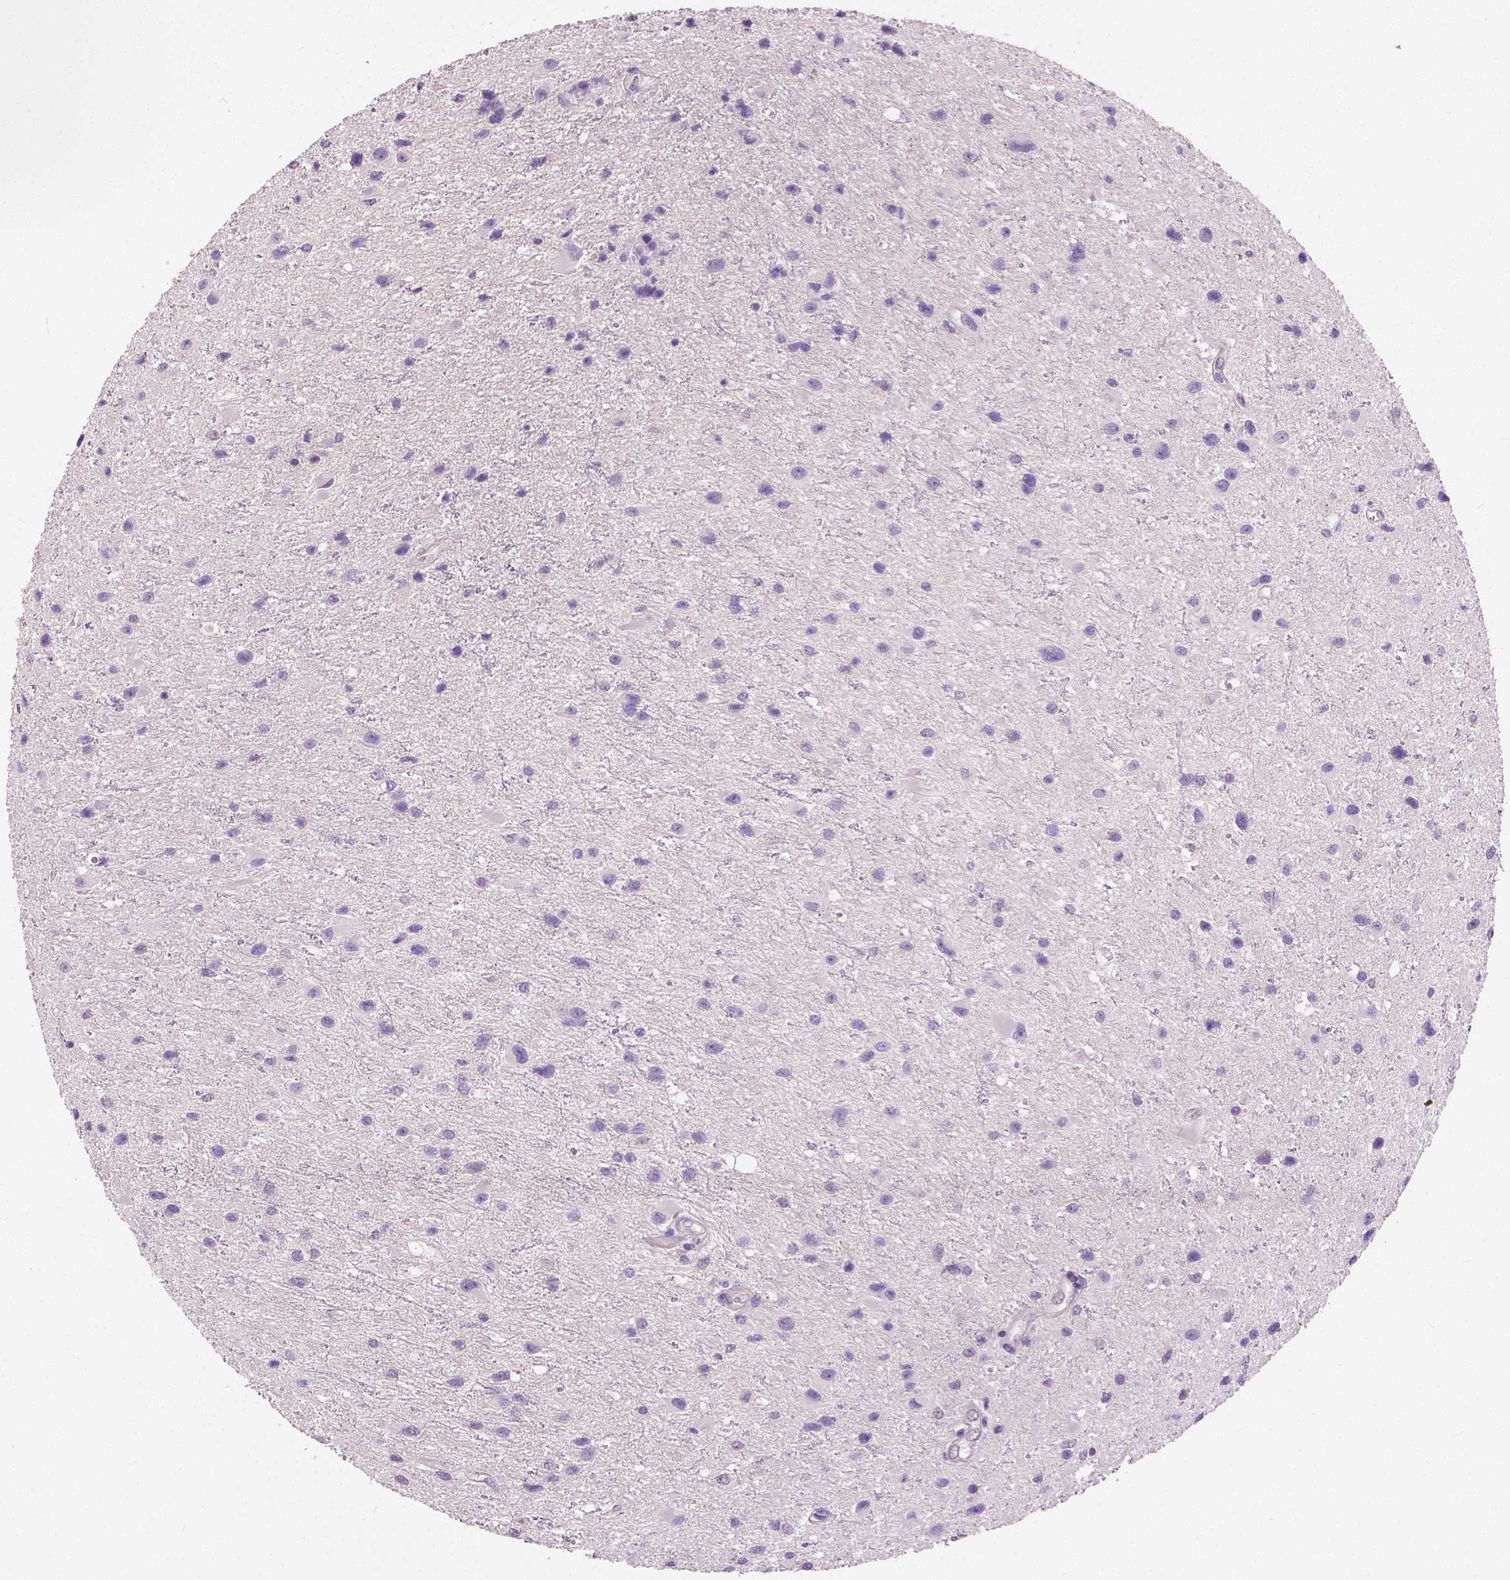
{"staining": {"intensity": "negative", "quantity": "none", "location": "none"}, "tissue": "glioma", "cell_type": "Tumor cells", "image_type": "cancer", "snomed": [{"axis": "morphology", "description": "Glioma, malignant, Low grade"}, {"axis": "topography", "description": "Brain"}], "caption": "The photomicrograph exhibits no staining of tumor cells in glioma.", "gene": "TKFC", "patient": {"sex": "female", "age": 32}}